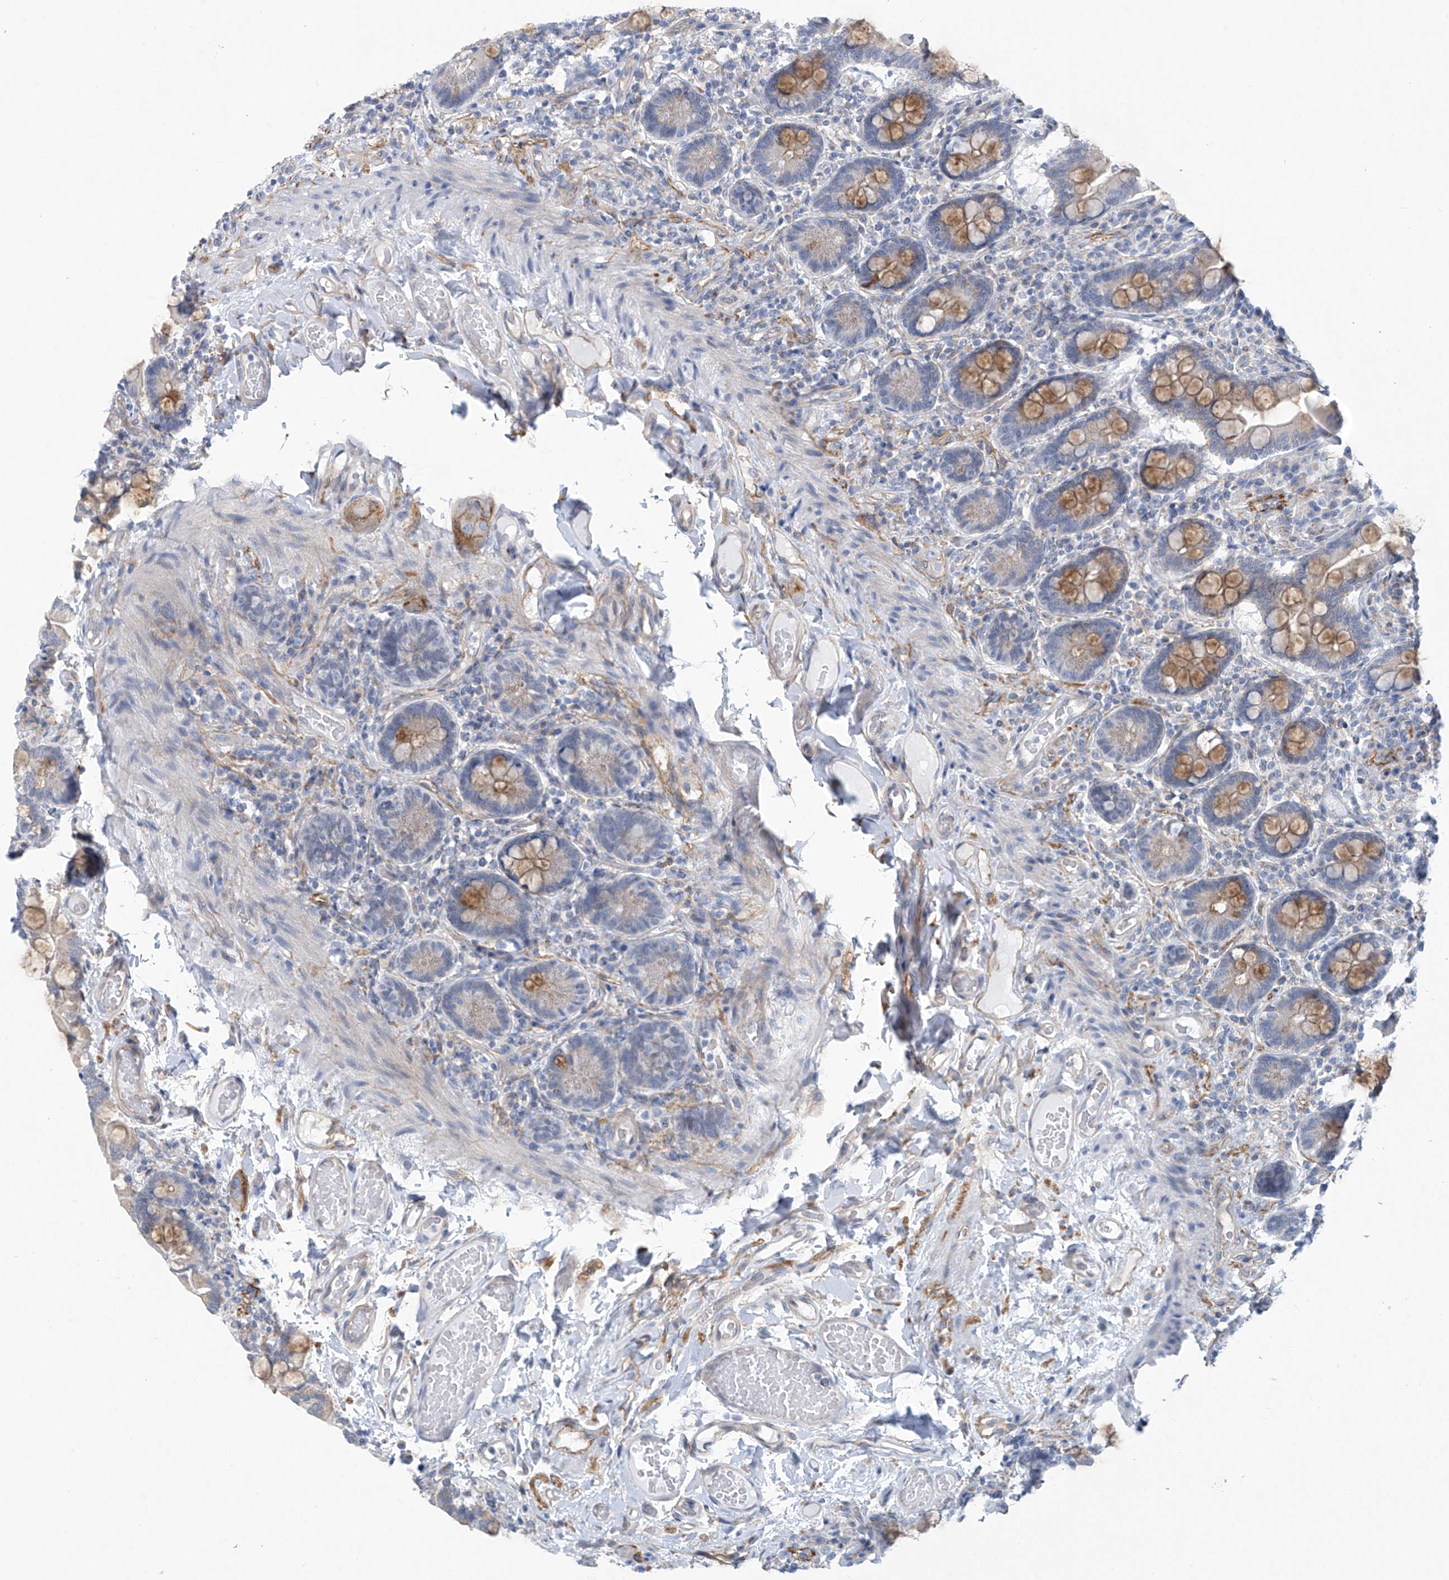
{"staining": {"intensity": "moderate", "quantity": "<25%", "location": "cytoplasmic/membranous"}, "tissue": "small intestine", "cell_type": "Glandular cells", "image_type": "normal", "snomed": [{"axis": "morphology", "description": "Normal tissue, NOS"}, {"axis": "topography", "description": "Small intestine"}], "caption": "Human small intestine stained for a protein (brown) reveals moderate cytoplasmic/membranous positive staining in approximately <25% of glandular cells.", "gene": "ABHD13", "patient": {"sex": "female", "age": 64}}